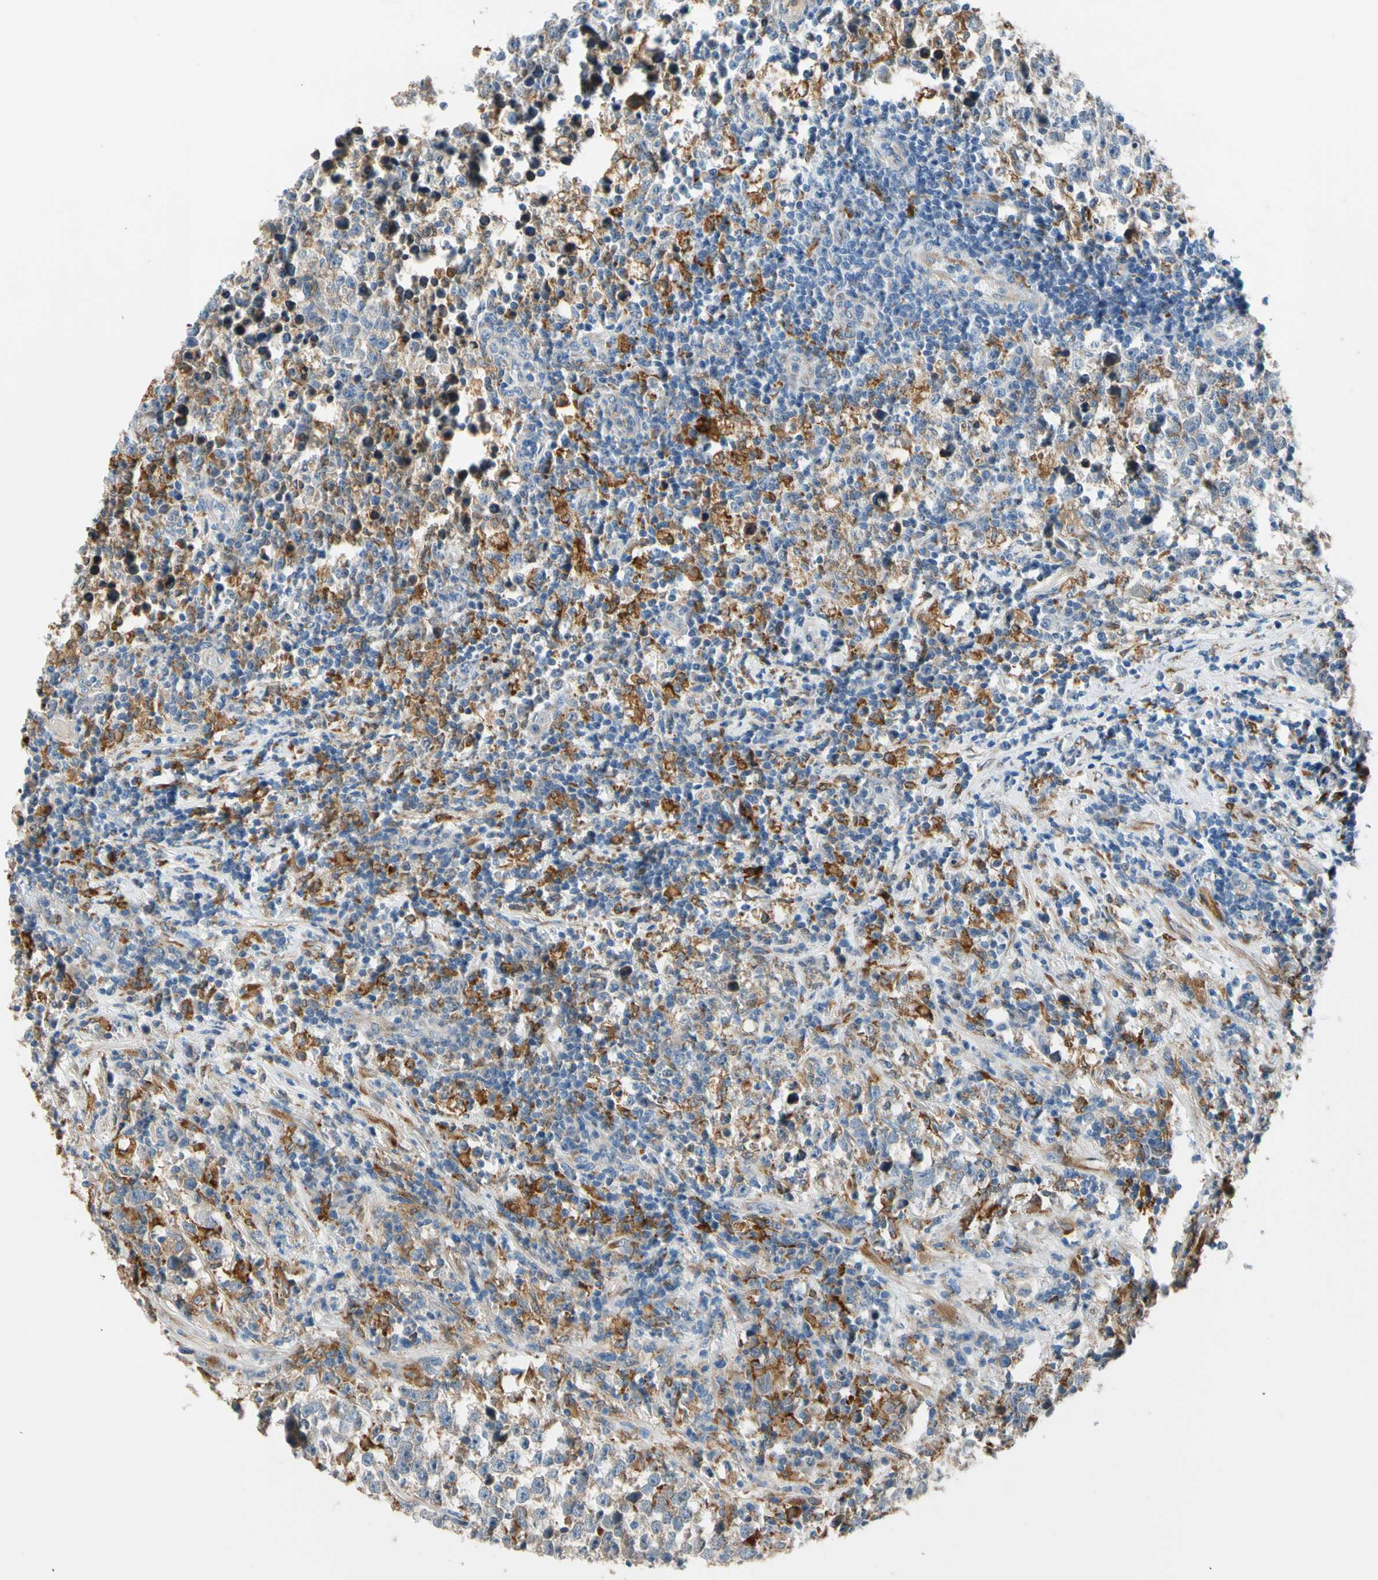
{"staining": {"intensity": "moderate", "quantity": "25%-75%", "location": "cytoplasmic/membranous"}, "tissue": "testis cancer", "cell_type": "Tumor cells", "image_type": "cancer", "snomed": [{"axis": "morphology", "description": "Seminoma, NOS"}, {"axis": "topography", "description": "Testis"}], "caption": "IHC (DAB) staining of human testis cancer shows moderate cytoplasmic/membranous protein positivity in about 25%-75% of tumor cells. The staining was performed using DAB (3,3'-diaminobenzidine), with brown indicating positive protein expression. Nuclei are stained blue with hematoxylin.", "gene": "LRPAP1", "patient": {"sex": "male", "age": 43}}